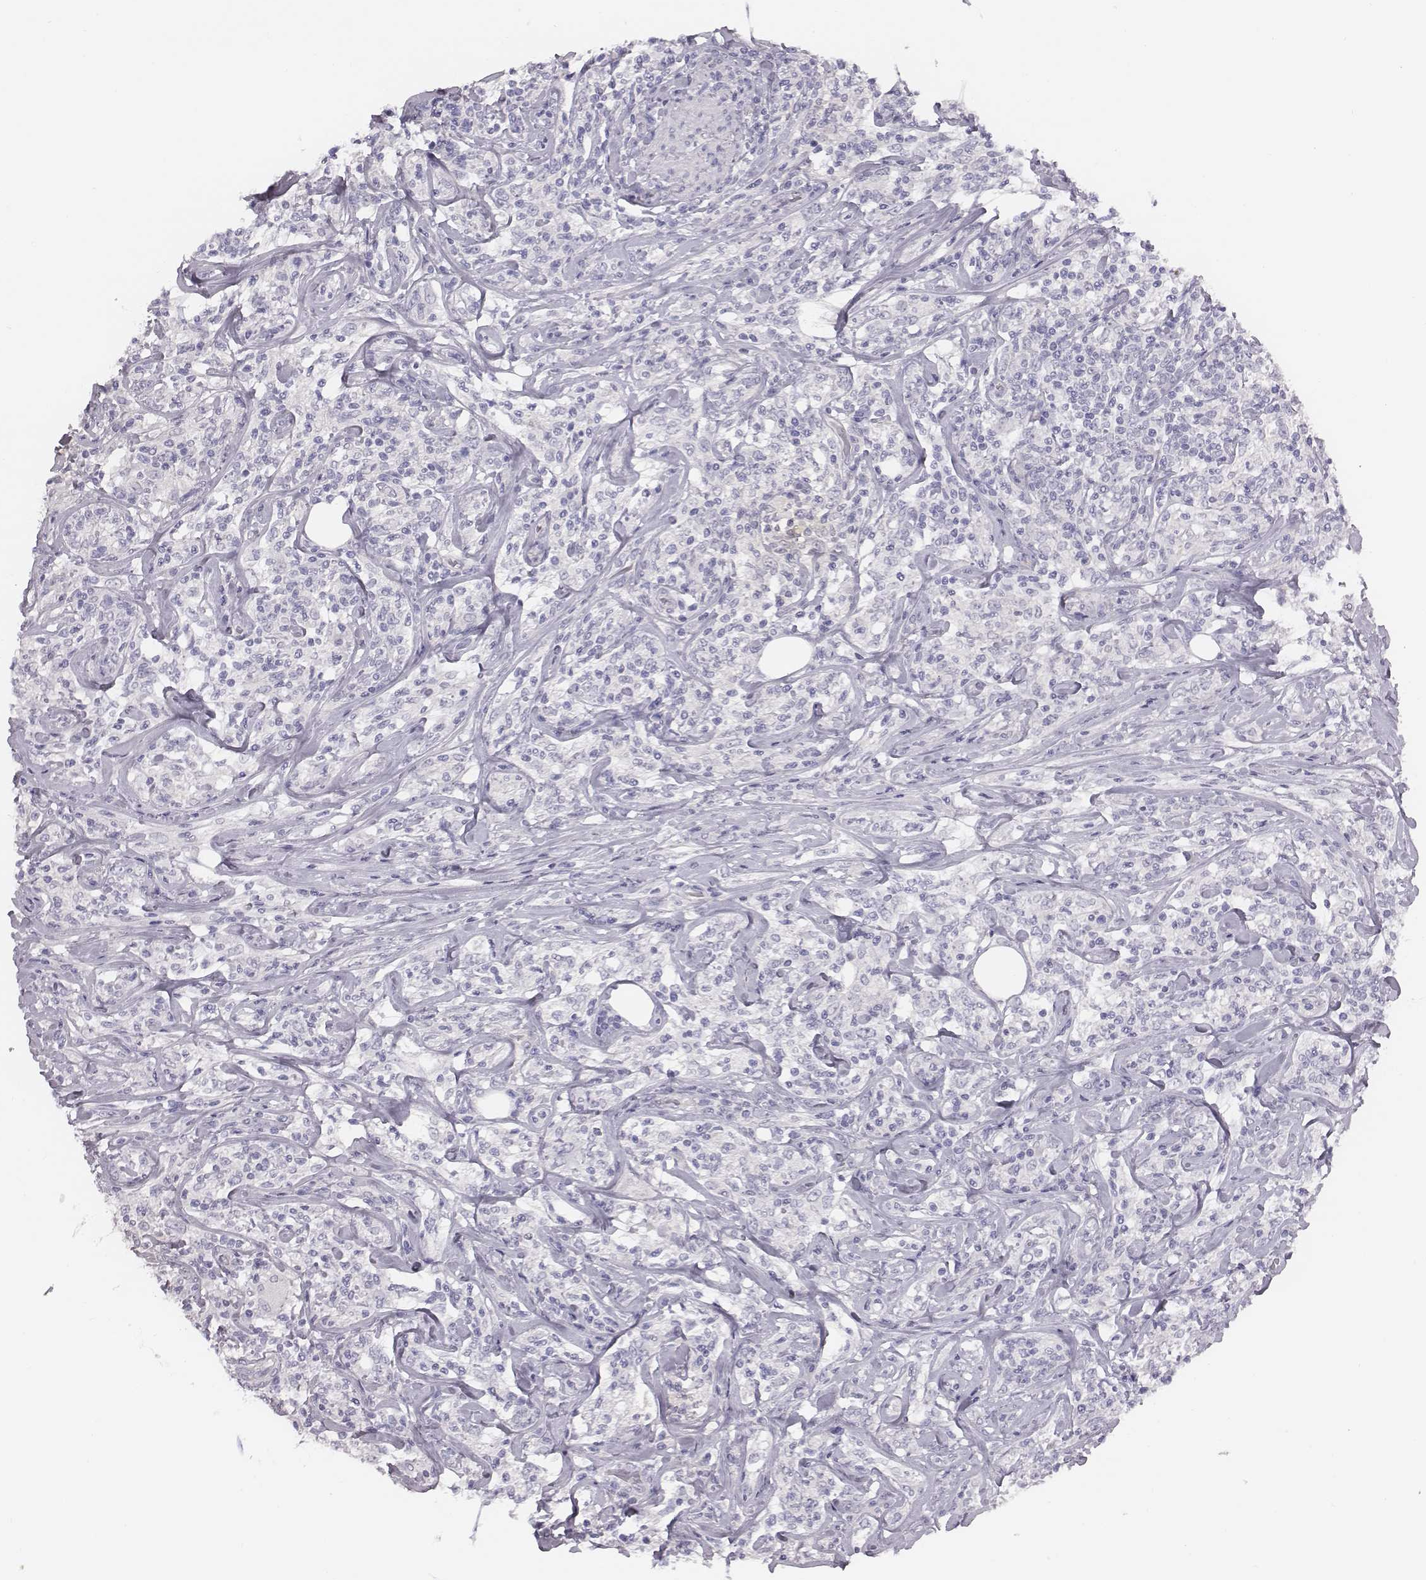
{"staining": {"intensity": "negative", "quantity": "none", "location": "none"}, "tissue": "lymphoma", "cell_type": "Tumor cells", "image_type": "cancer", "snomed": [{"axis": "morphology", "description": "Malignant lymphoma, non-Hodgkin's type, High grade"}, {"axis": "topography", "description": "Lymph node"}], "caption": "This micrograph is of high-grade malignant lymphoma, non-Hodgkin's type stained with immunohistochemistry to label a protein in brown with the nuclei are counter-stained blue. There is no staining in tumor cells. (Stains: DAB IHC with hematoxylin counter stain, Microscopy: brightfield microscopy at high magnification).", "gene": "CACNG4", "patient": {"sex": "female", "age": 84}}